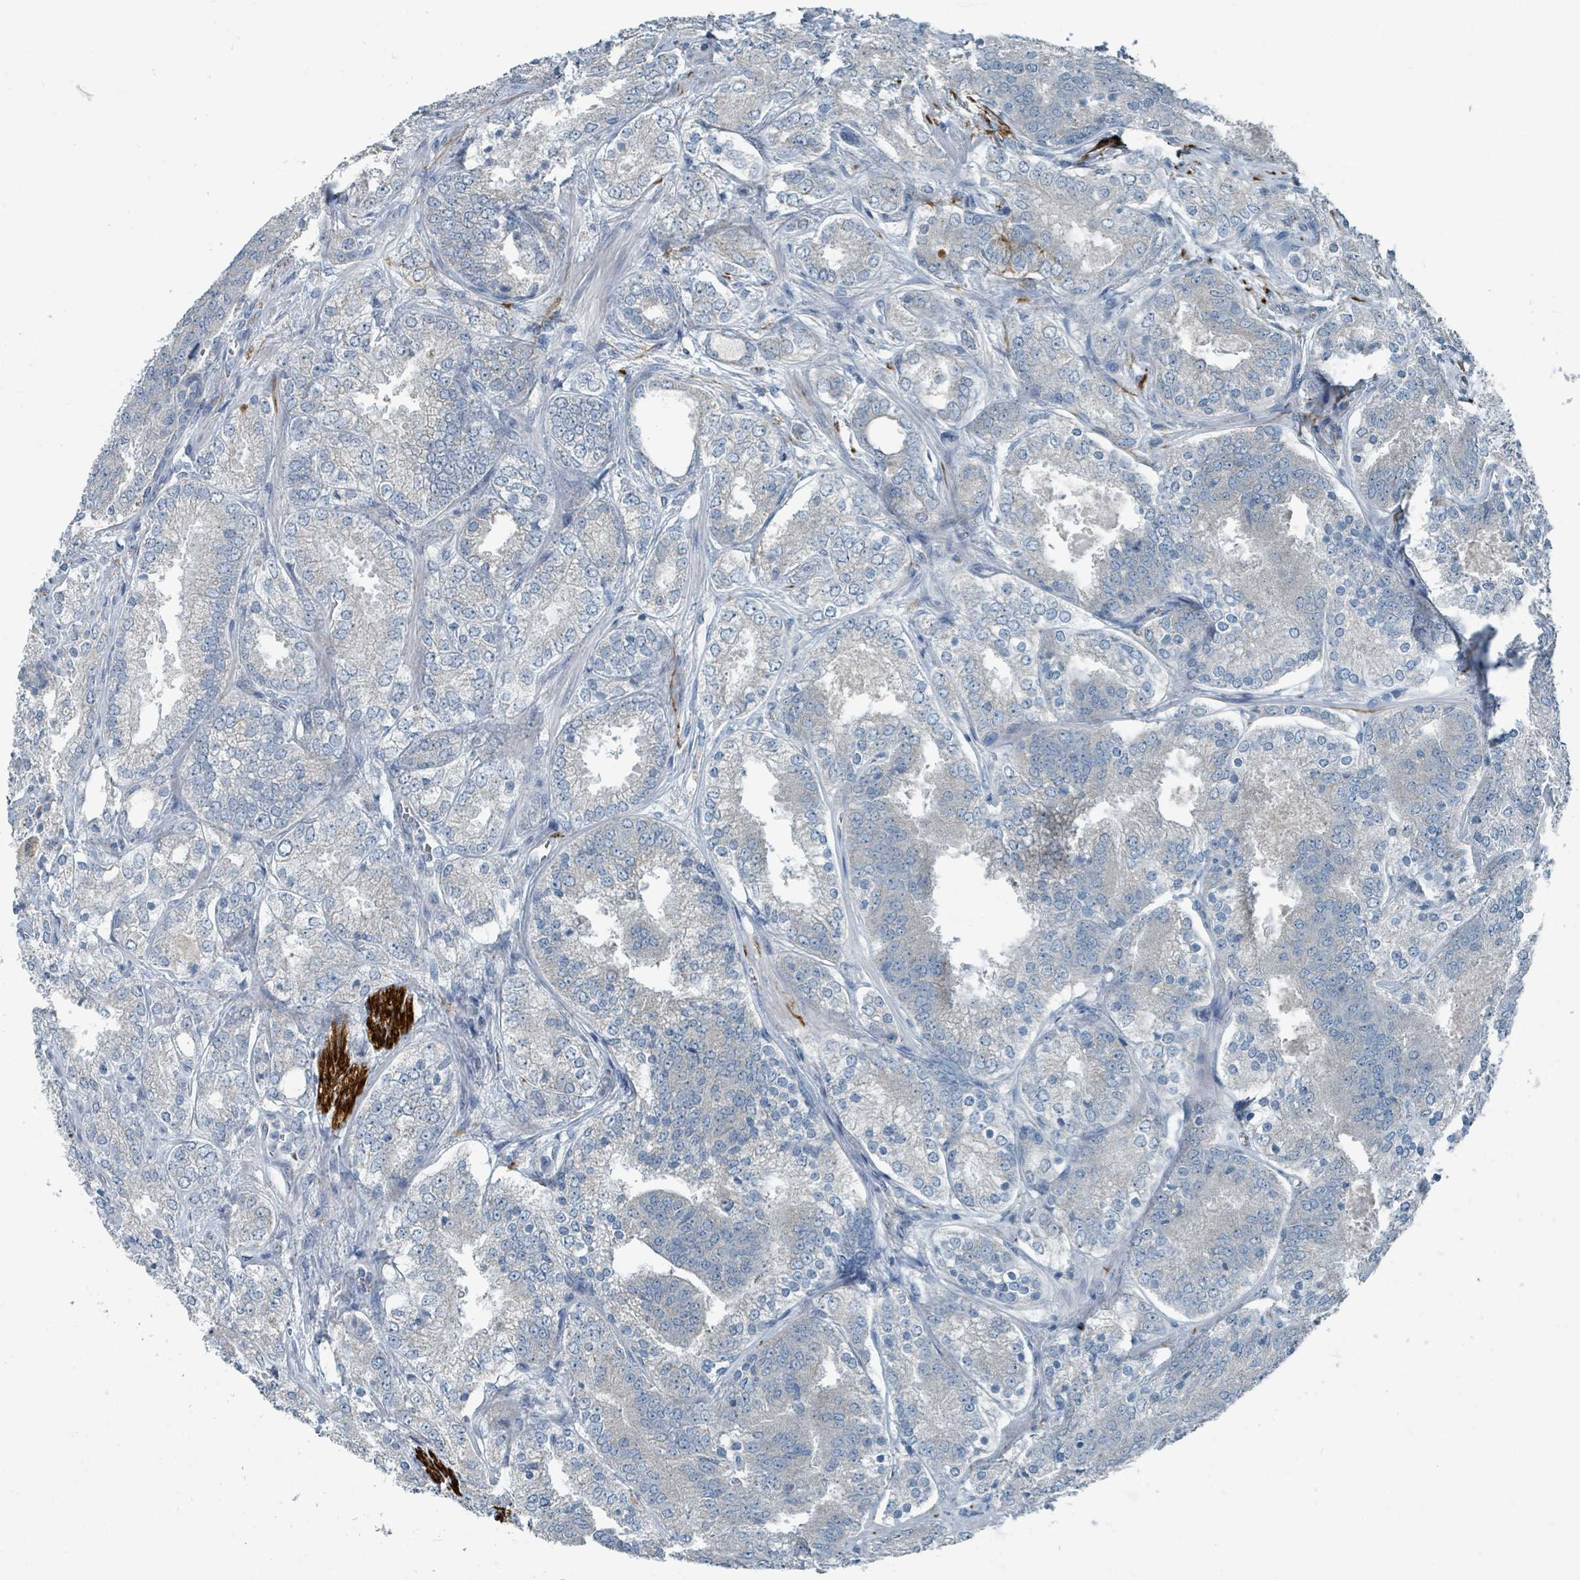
{"staining": {"intensity": "negative", "quantity": "none", "location": "none"}, "tissue": "prostate cancer", "cell_type": "Tumor cells", "image_type": "cancer", "snomed": [{"axis": "morphology", "description": "Adenocarcinoma, High grade"}, {"axis": "topography", "description": "Prostate"}], "caption": "This is an immunohistochemistry (IHC) histopathology image of human prostate adenocarcinoma (high-grade). There is no expression in tumor cells.", "gene": "RASA4", "patient": {"sex": "male", "age": 63}}